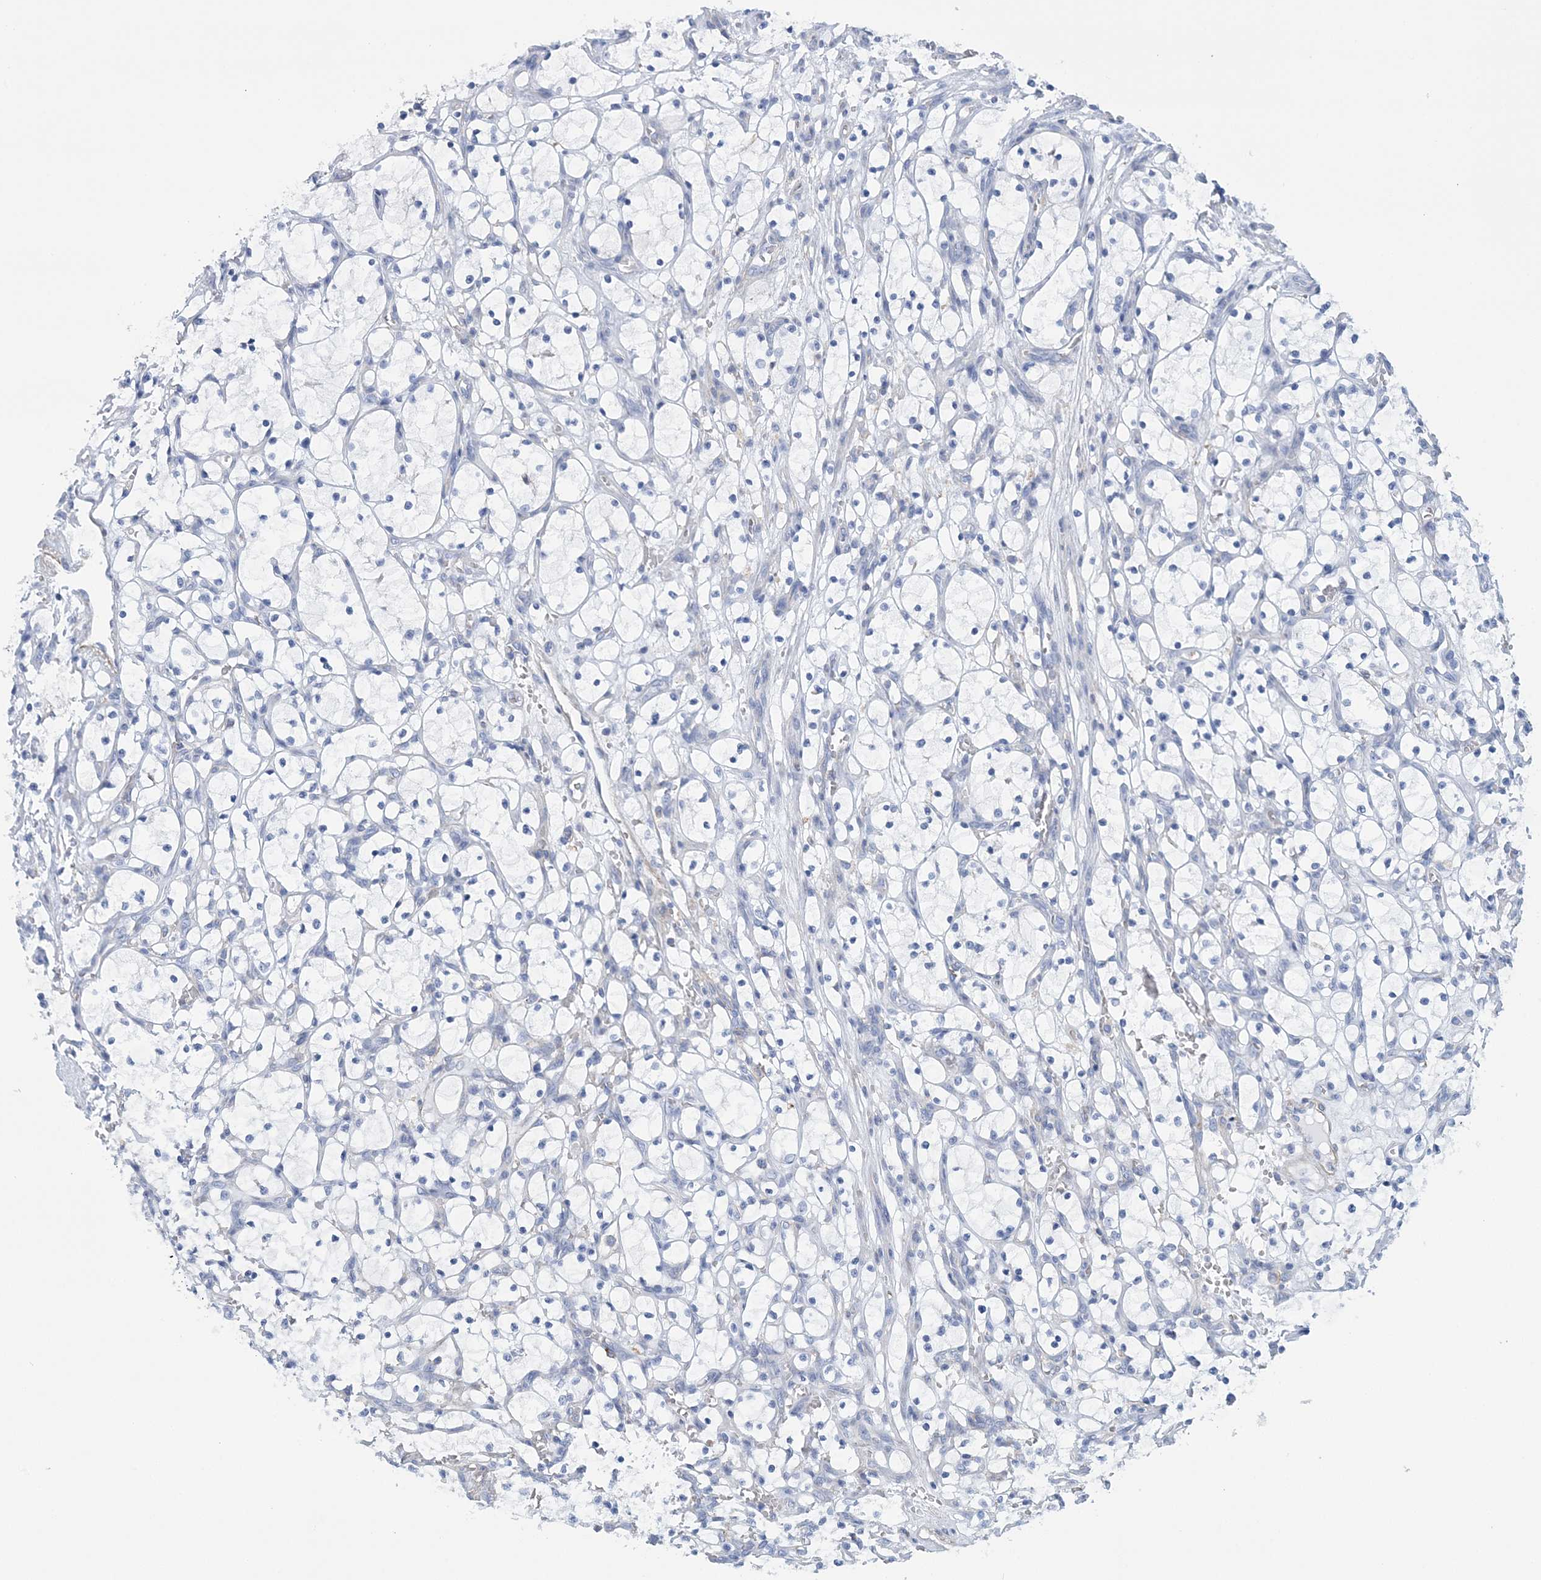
{"staining": {"intensity": "negative", "quantity": "none", "location": "none"}, "tissue": "renal cancer", "cell_type": "Tumor cells", "image_type": "cancer", "snomed": [{"axis": "morphology", "description": "Adenocarcinoma, NOS"}, {"axis": "topography", "description": "Kidney"}], "caption": "Immunohistochemical staining of renal cancer (adenocarcinoma) exhibits no significant staining in tumor cells.", "gene": "C11orf21", "patient": {"sex": "female", "age": 69}}